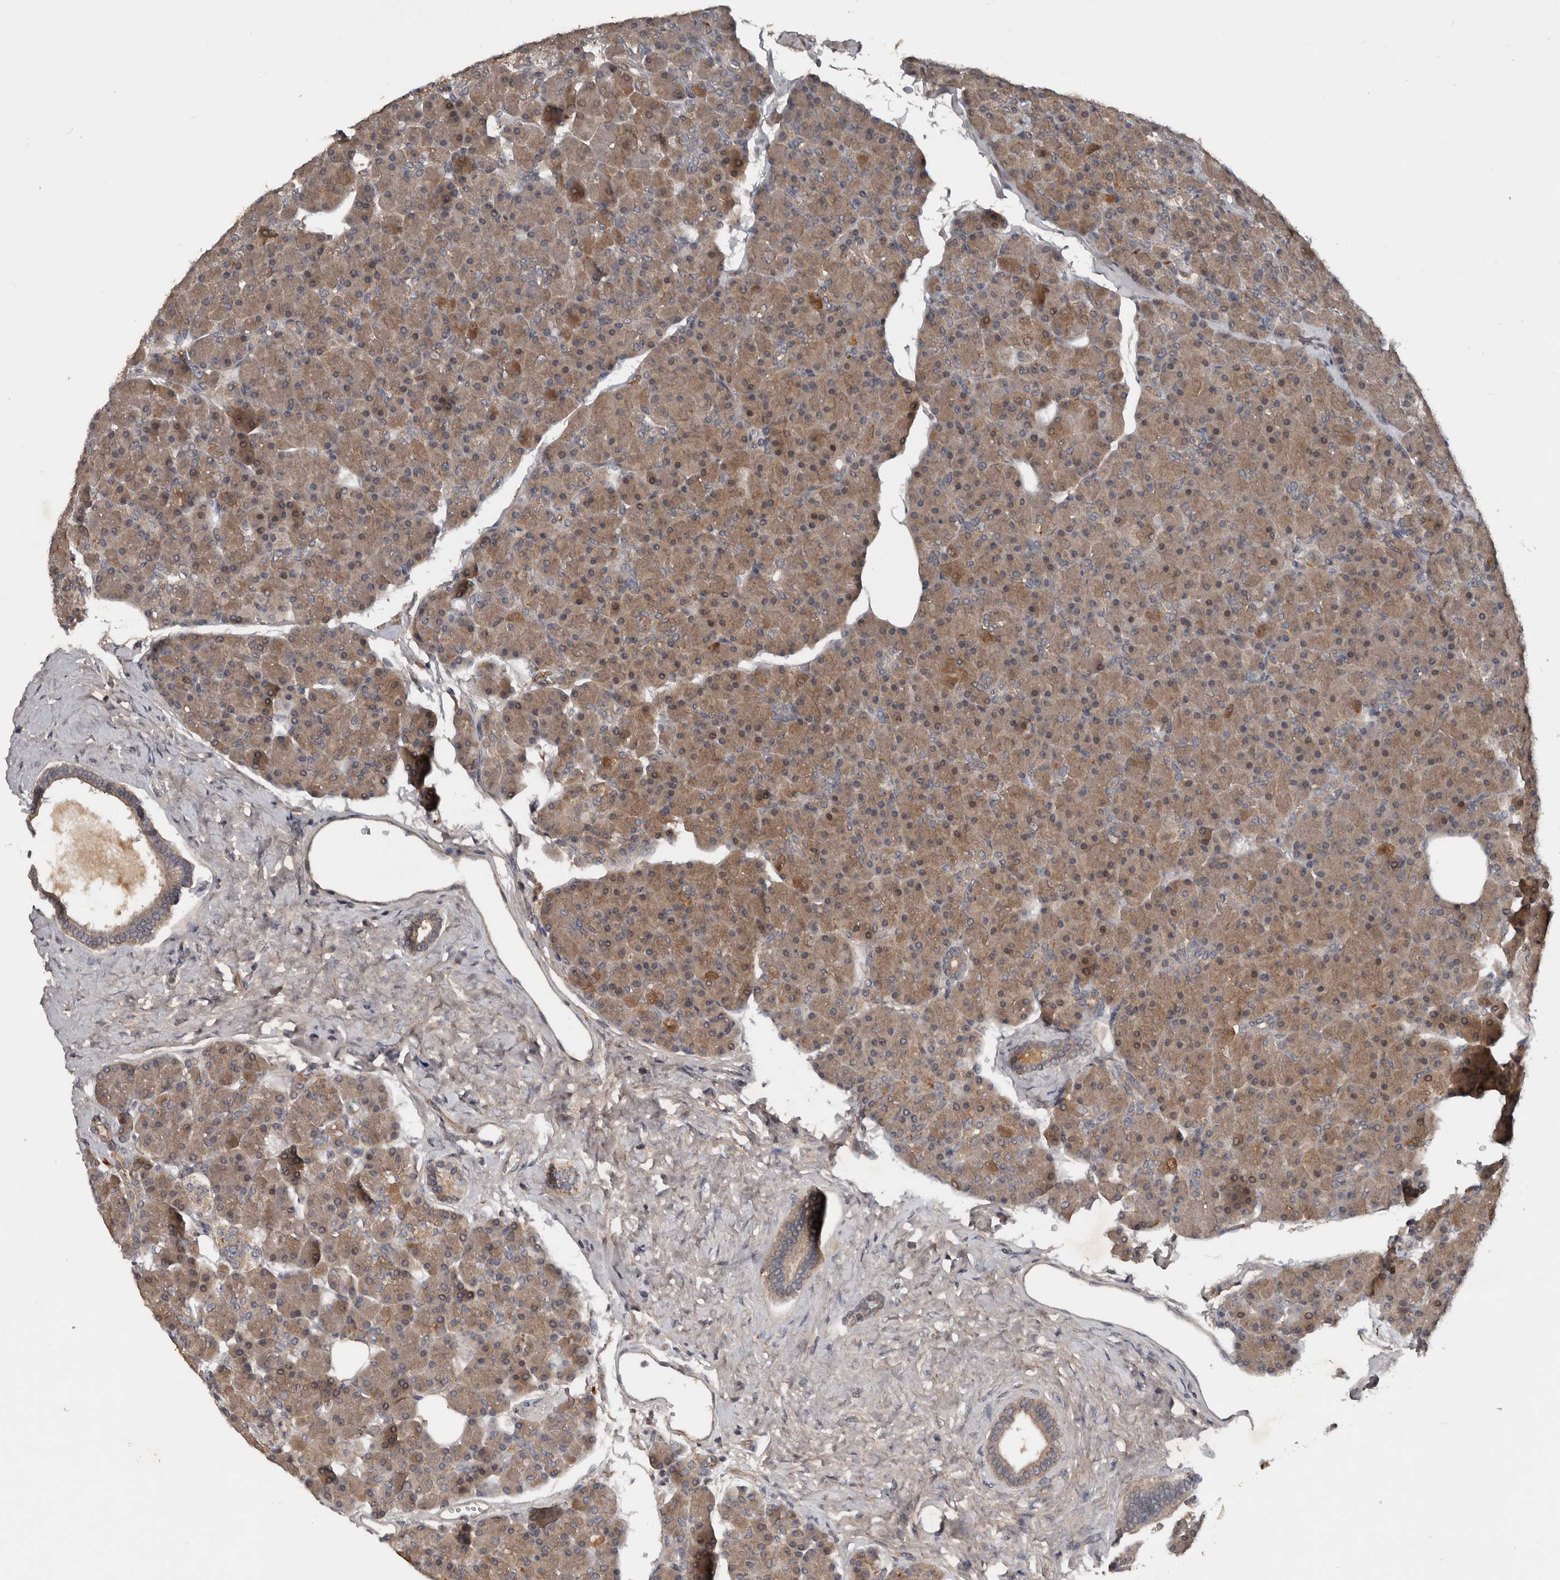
{"staining": {"intensity": "moderate", "quantity": ">75%", "location": "cytoplasmic/membranous"}, "tissue": "pancreas", "cell_type": "Exocrine glandular cells", "image_type": "normal", "snomed": [{"axis": "morphology", "description": "Normal tissue, NOS"}, {"axis": "topography", "description": "Pancreas"}], "caption": "Pancreas was stained to show a protein in brown. There is medium levels of moderate cytoplasmic/membranous positivity in approximately >75% of exocrine glandular cells. (brown staining indicates protein expression, while blue staining denotes nuclei).", "gene": "DNAJB4", "patient": {"sex": "female", "age": 43}}